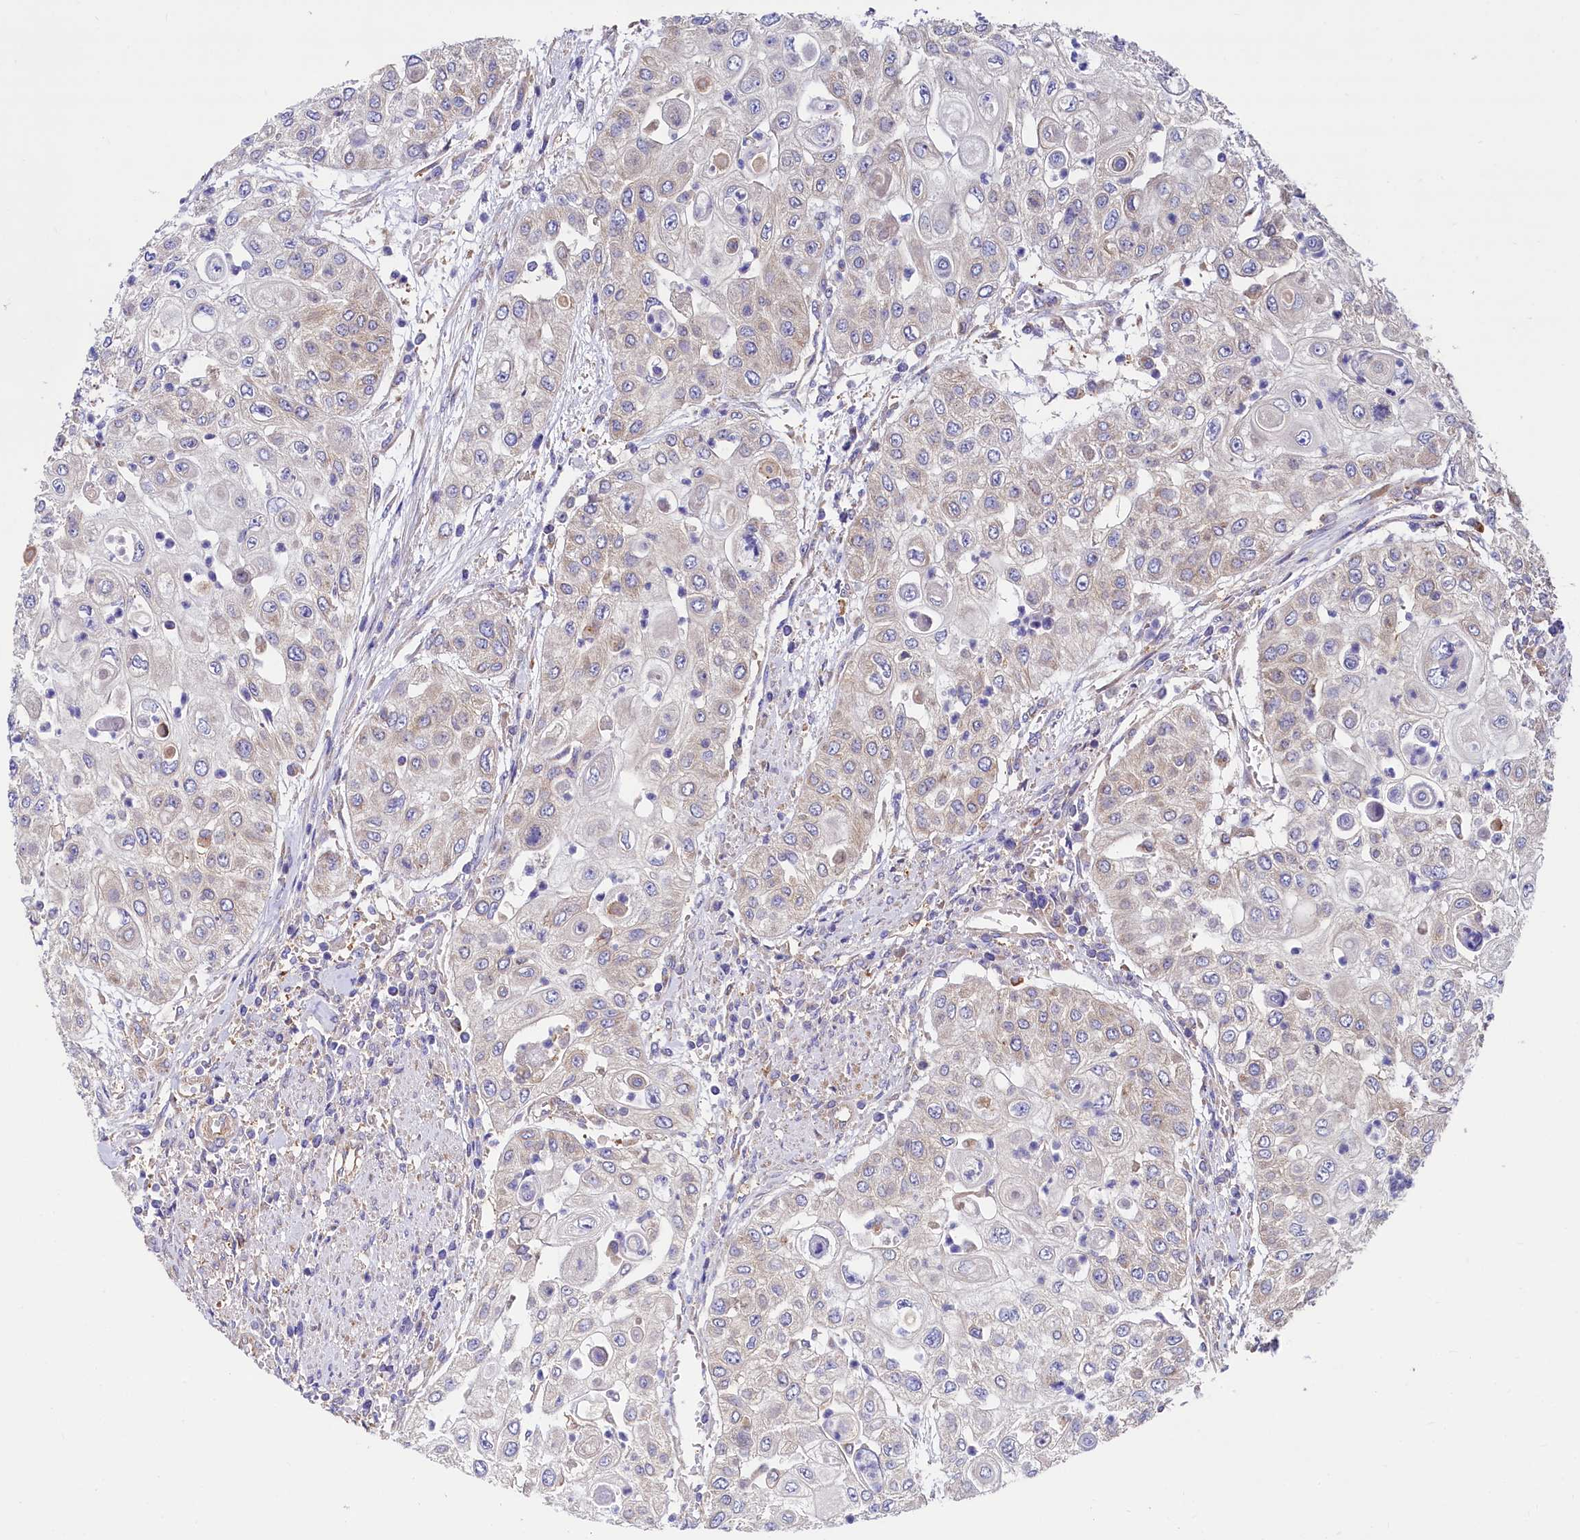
{"staining": {"intensity": "negative", "quantity": "none", "location": "none"}, "tissue": "urothelial cancer", "cell_type": "Tumor cells", "image_type": "cancer", "snomed": [{"axis": "morphology", "description": "Urothelial carcinoma, High grade"}, {"axis": "topography", "description": "Urinary bladder"}], "caption": "Urothelial cancer was stained to show a protein in brown. There is no significant expression in tumor cells.", "gene": "QARS1", "patient": {"sex": "female", "age": 79}}